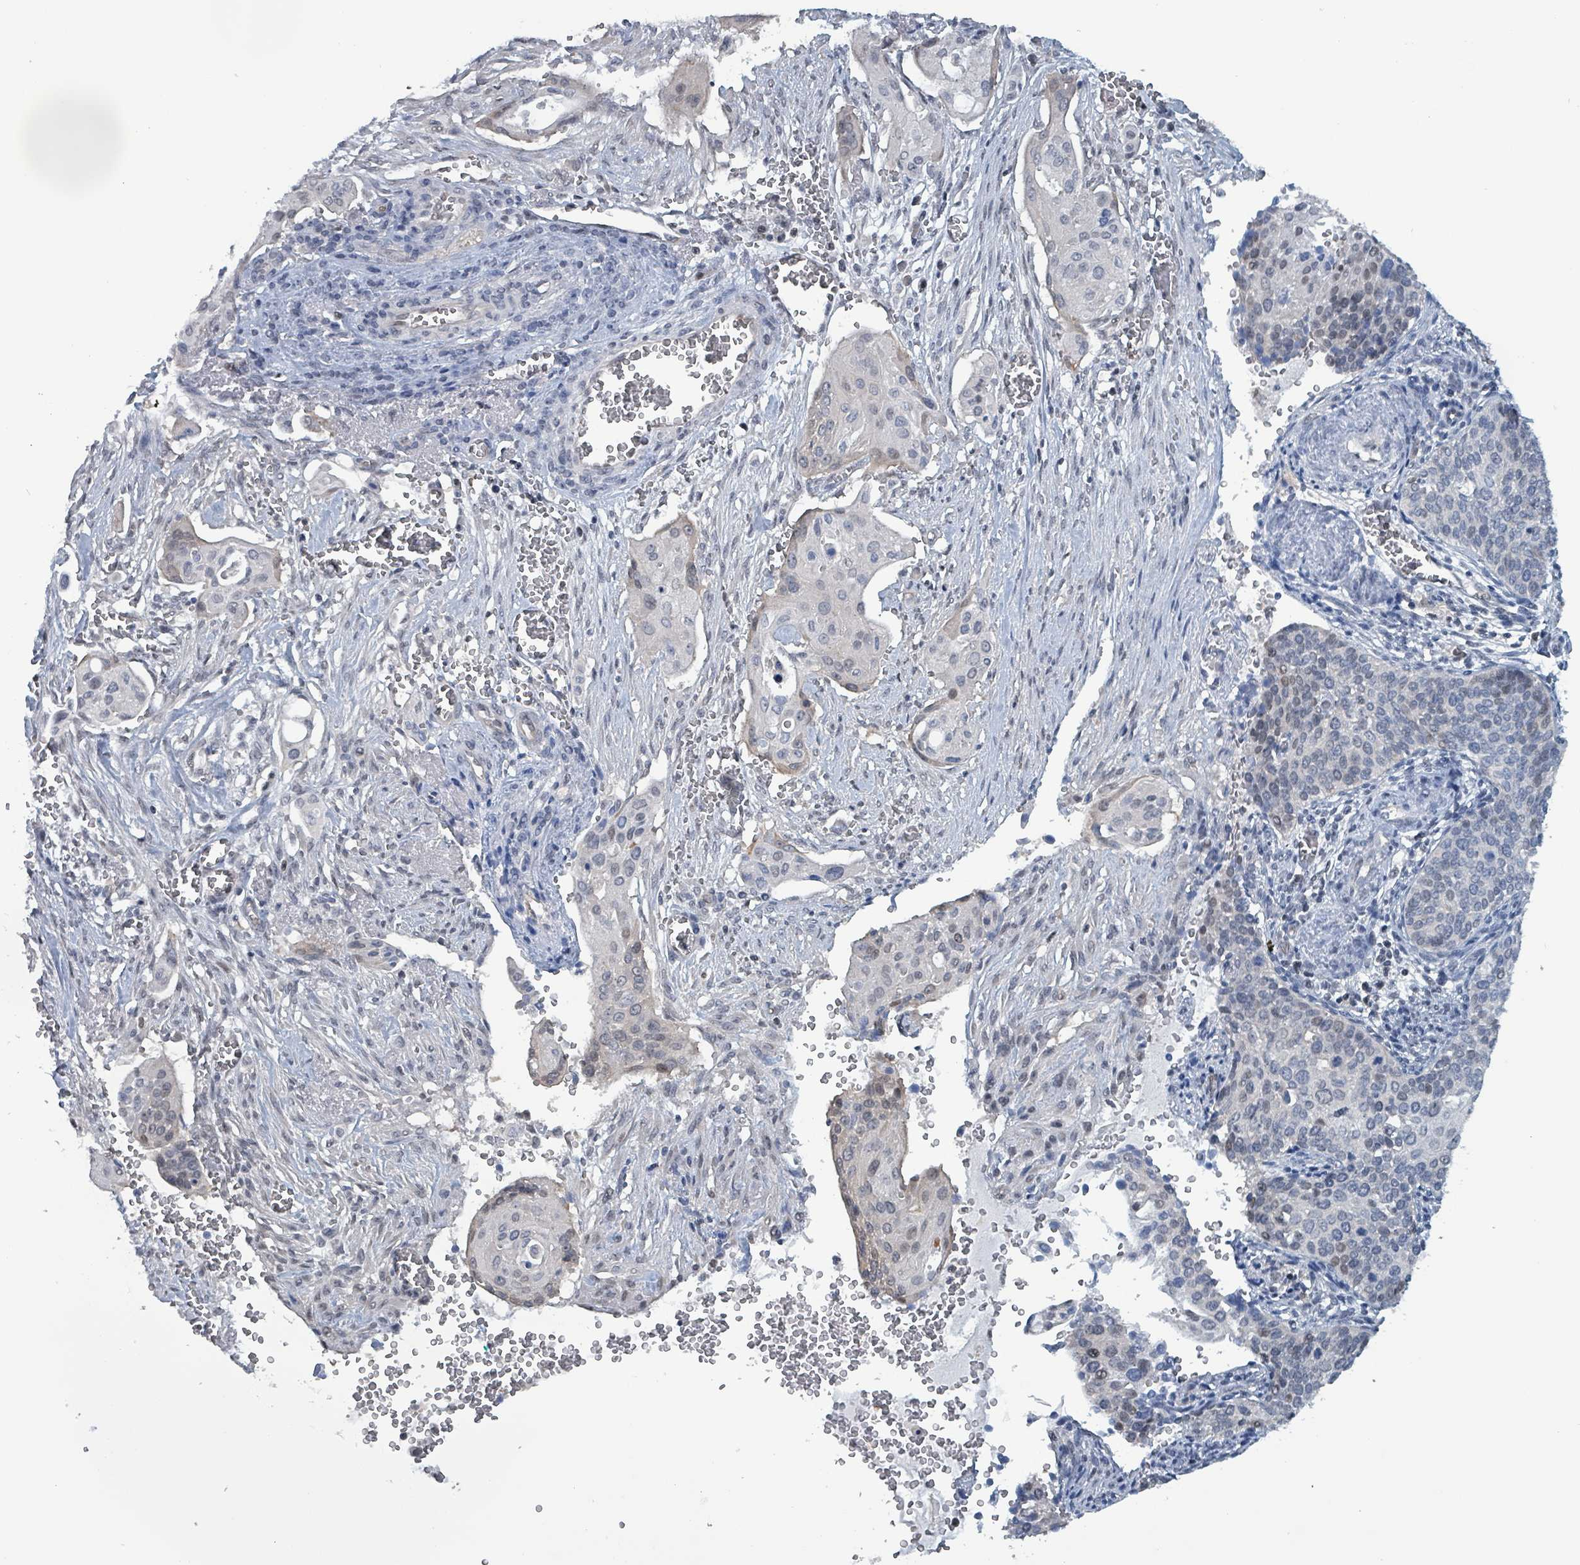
{"staining": {"intensity": "negative", "quantity": "none", "location": "none"}, "tissue": "cervical cancer", "cell_type": "Tumor cells", "image_type": "cancer", "snomed": [{"axis": "morphology", "description": "Squamous cell carcinoma, NOS"}, {"axis": "topography", "description": "Cervix"}], "caption": "Cervical squamous cell carcinoma was stained to show a protein in brown. There is no significant expression in tumor cells.", "gene": "BIVM", "patient": {"sex": "female", "age": 44}}